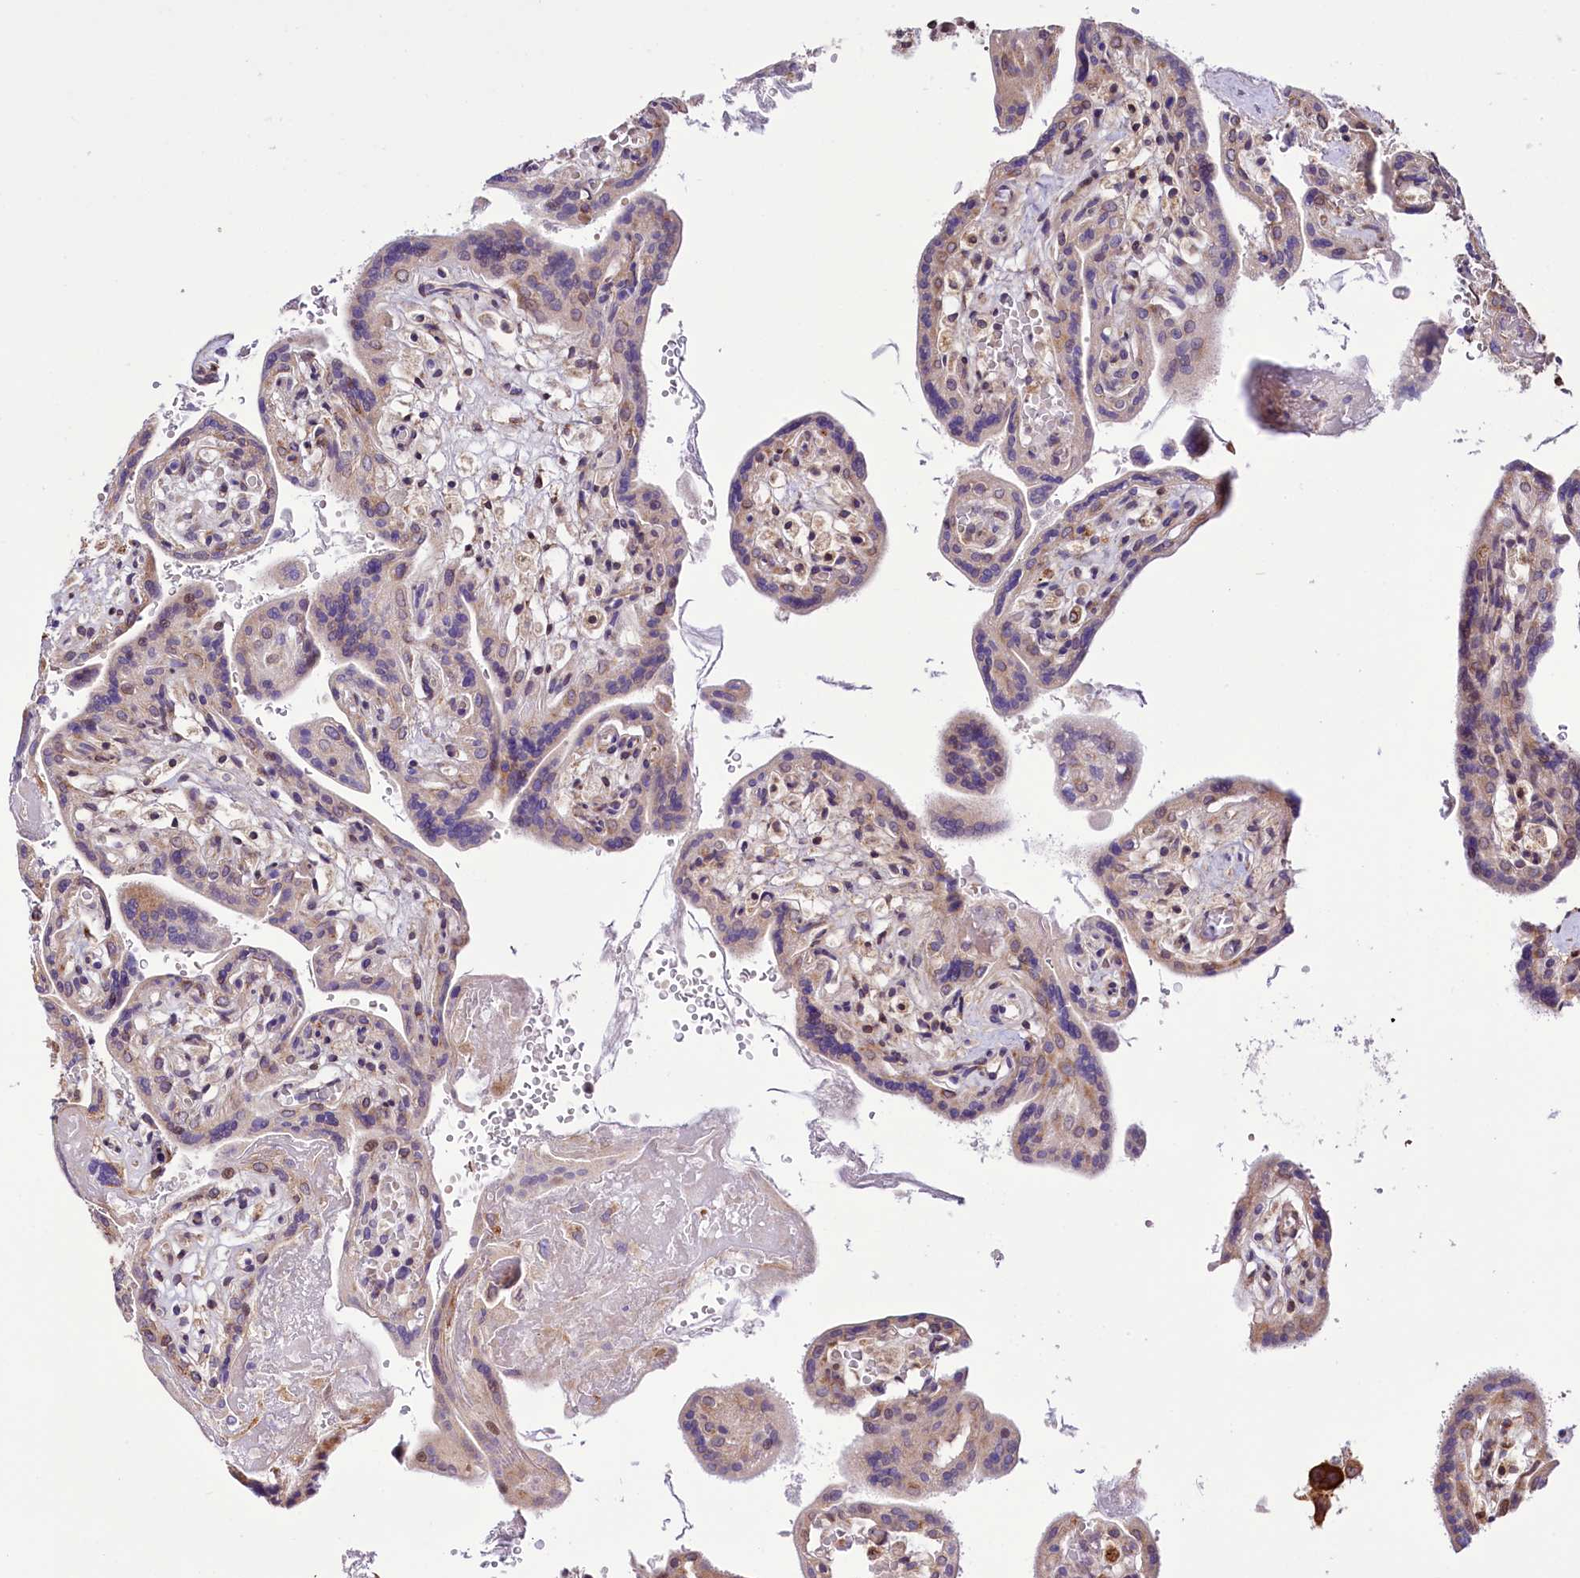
{"staining": {"intensity": "weak", "quantity": "<25%", "location": "cytoplasmic/membranous"}, "tissue": "placenta", "cell_type": "Trophoblastic cells", "image_type": "normal", "snomed": [{"axis": "morphology", "description": "Normal tissue, NOS"}, {"axis": "topography", "description": "Placenta"}], "caption": "Placenta was stained to show a protein in brown. There is no significant positivity in trophoblastic cells. Nuclei are stained in blue.", "gene": "CUTC", "patient": {"sex": "female", "age": 37}}